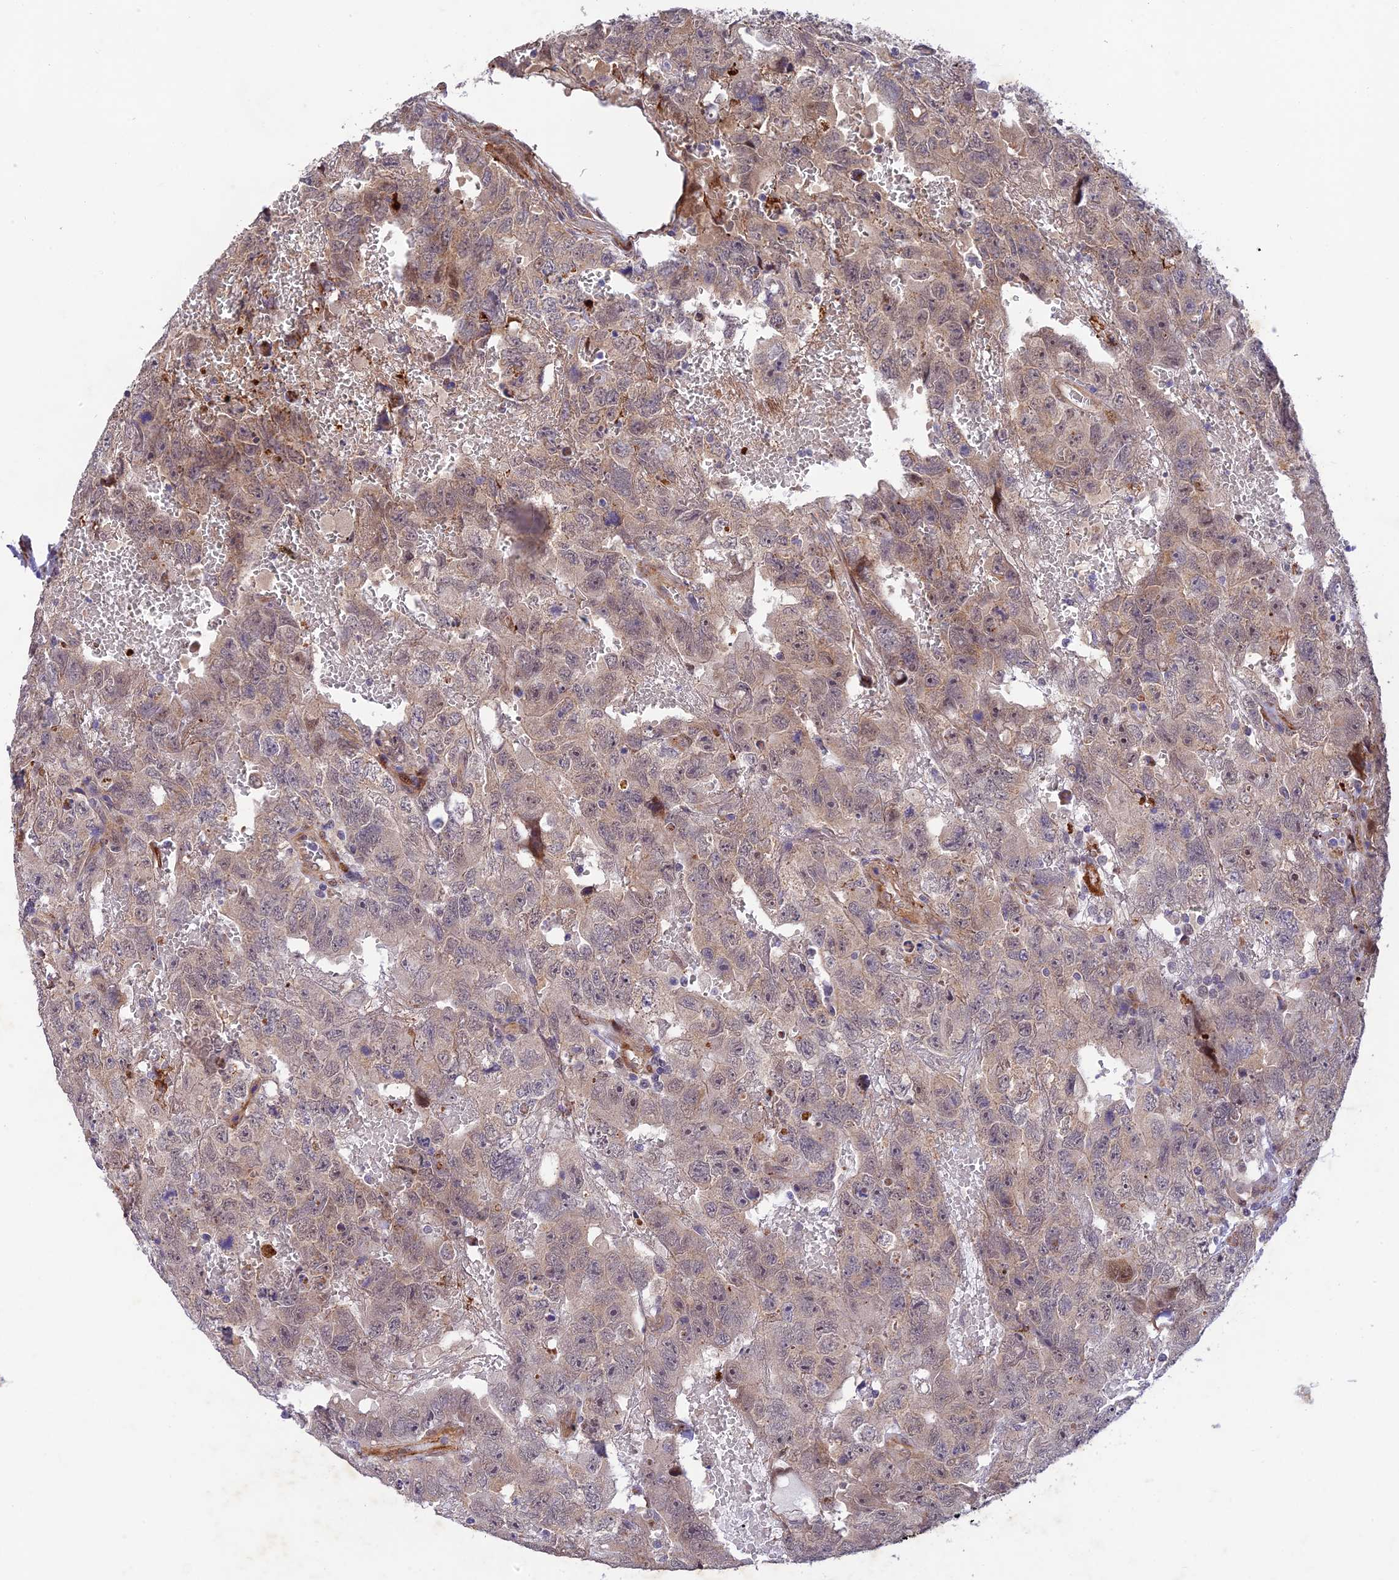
{"staining": {"intensity": "weak", "quantity": ">75%", "location": "cytoplasmic/membranous,nuclear"}, "tissue": "testis cancer", "cell_type": "Tumor cells", "image_type": "cancer", "snomed": [{"axis": "morphology", "description": "Carcinoma, Embryonal, NOS"}, {"axis": "topography", "description": "Testis"}], "caption": "Protein analysis of testis cancer tissue shows weak cytoplasmic/membranous and nuclear positivity in about >75% of tumor cells.", "gene": "WDR55", "patient": {"sex": "male", "age": 45}}